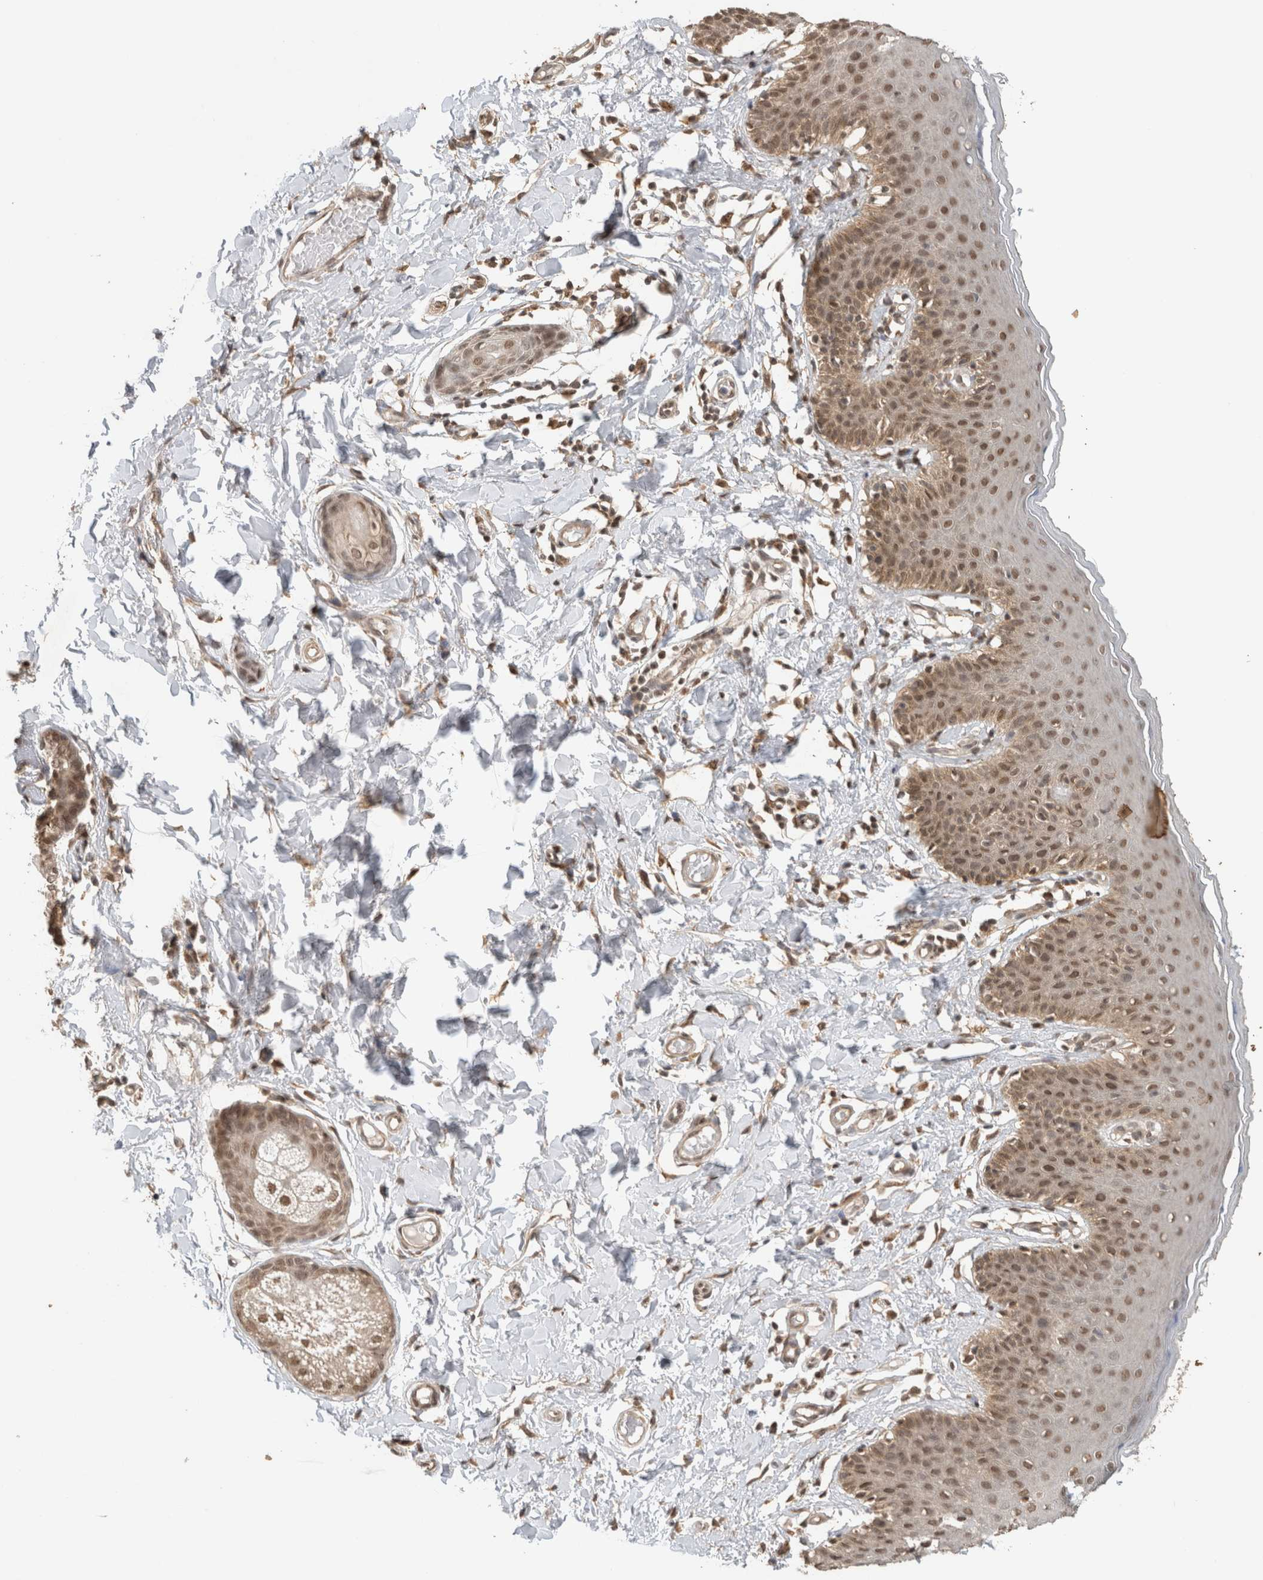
{"staining": {"intensity": "moderate", "quantity": ">75%", "location": "cytoplasmic/membranous,nuclear"}, "tissue": "skin", "cell_type": "Epidermal cells", "image_type": "normal", "snomed": [{"axis": "morphology", "description": "Normal tissue, NOS"}, {"axis": "topography", "description": "Vulva"}], "caption": "Skin stained with a brown dye displays moderate cytoplasmic/membranous,nuclear positive positivity in approximately >75% of epidermal cells.", "gene": "C1orf21", "patient": {"sex": "female", "age": 66}}